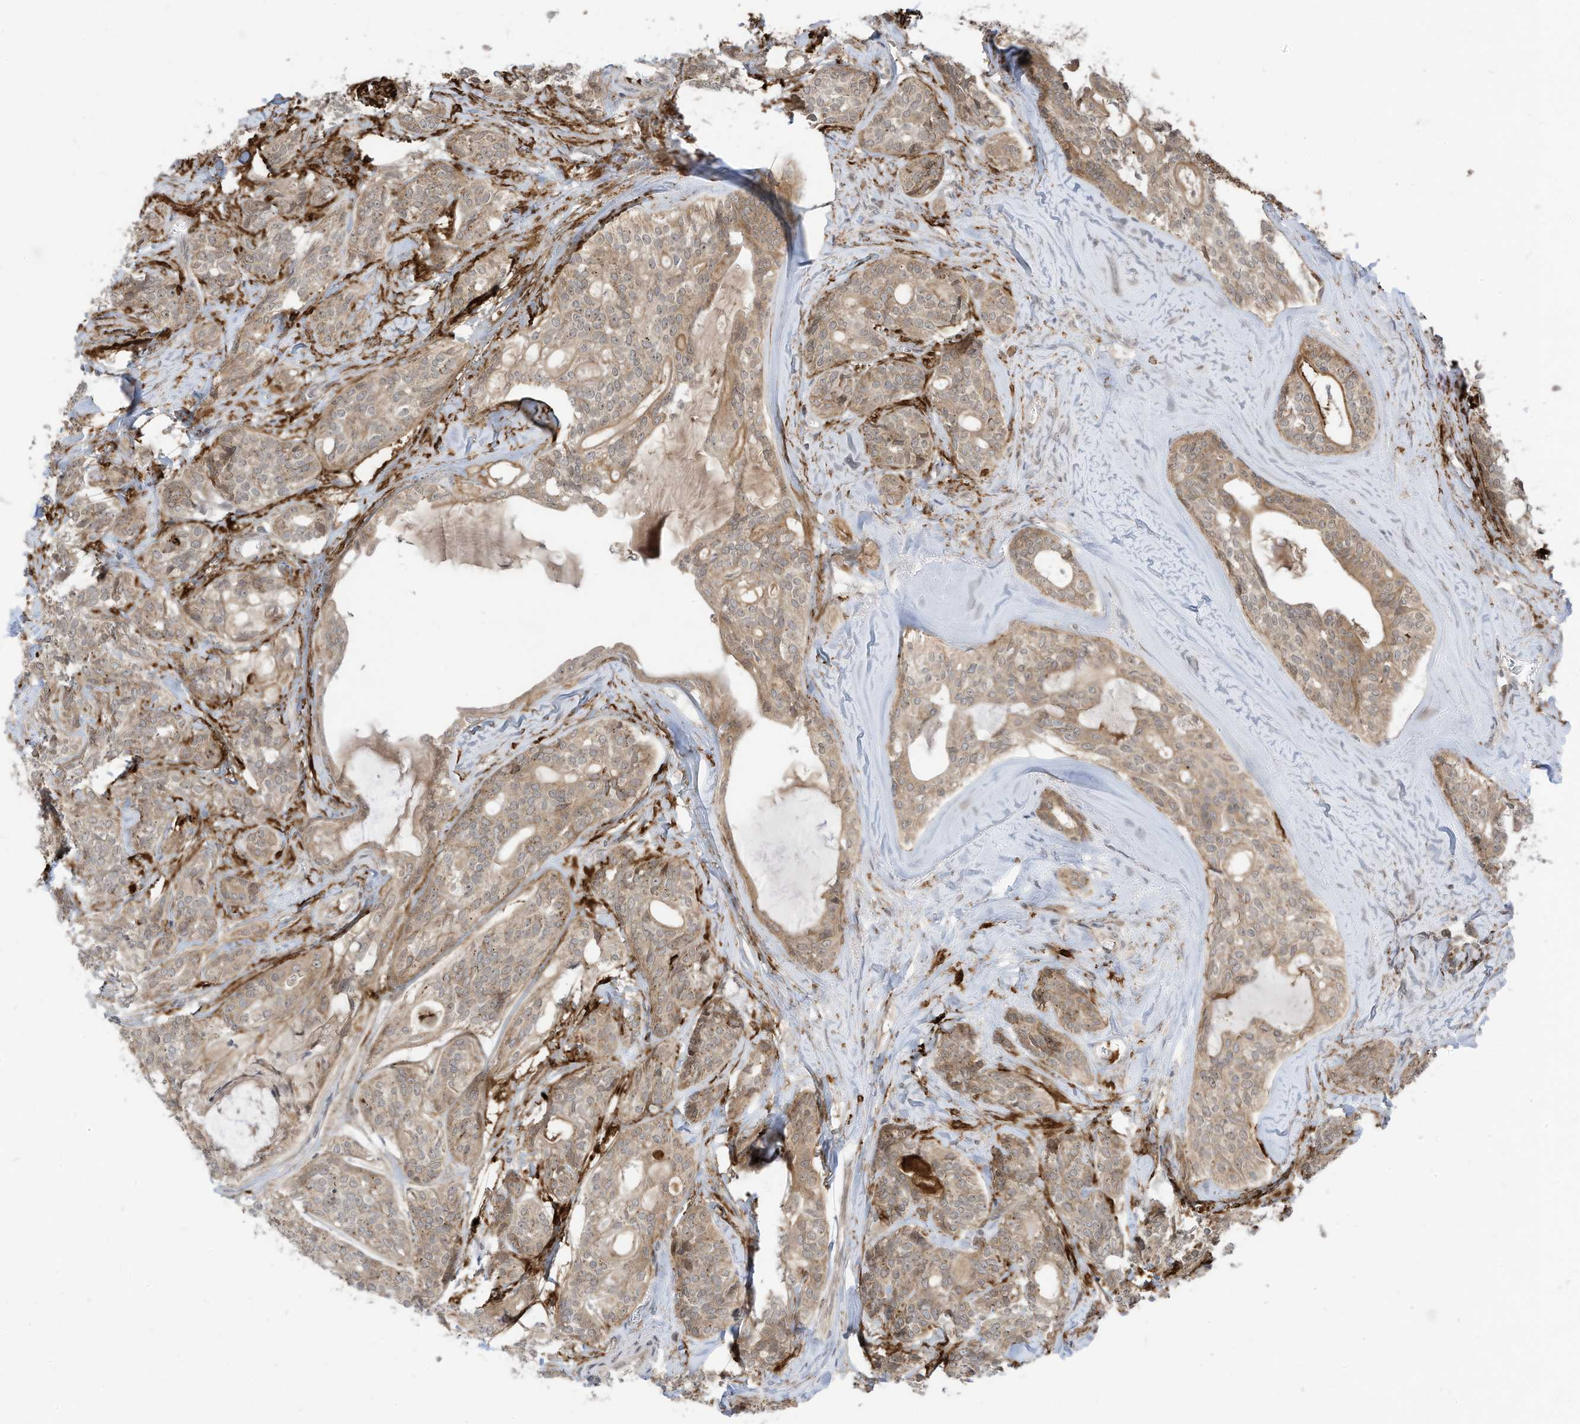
{"staining": {"intensity": "moderate", "quantity": "<25%", "location": "cytoplasmic/membranous"}, "tissue": "head and neck cancer", "cell_type": "Tumor cells", "image_type": "cancer", "snomed": [{"axis": "morphology", "description": "Adenocarcinoma, NOS"}, {"axis": "topography", "description": "Head-Neck"}], "caption": "Immunohistochemical staining of human head and neck adenocarcinoma shows low levels of moderate cytoplasmic/membranous protein positivity in approximately <25% of tumor cells.", "gene": "CNKSR1", "patient": {"sex": "male", "age": 66}}